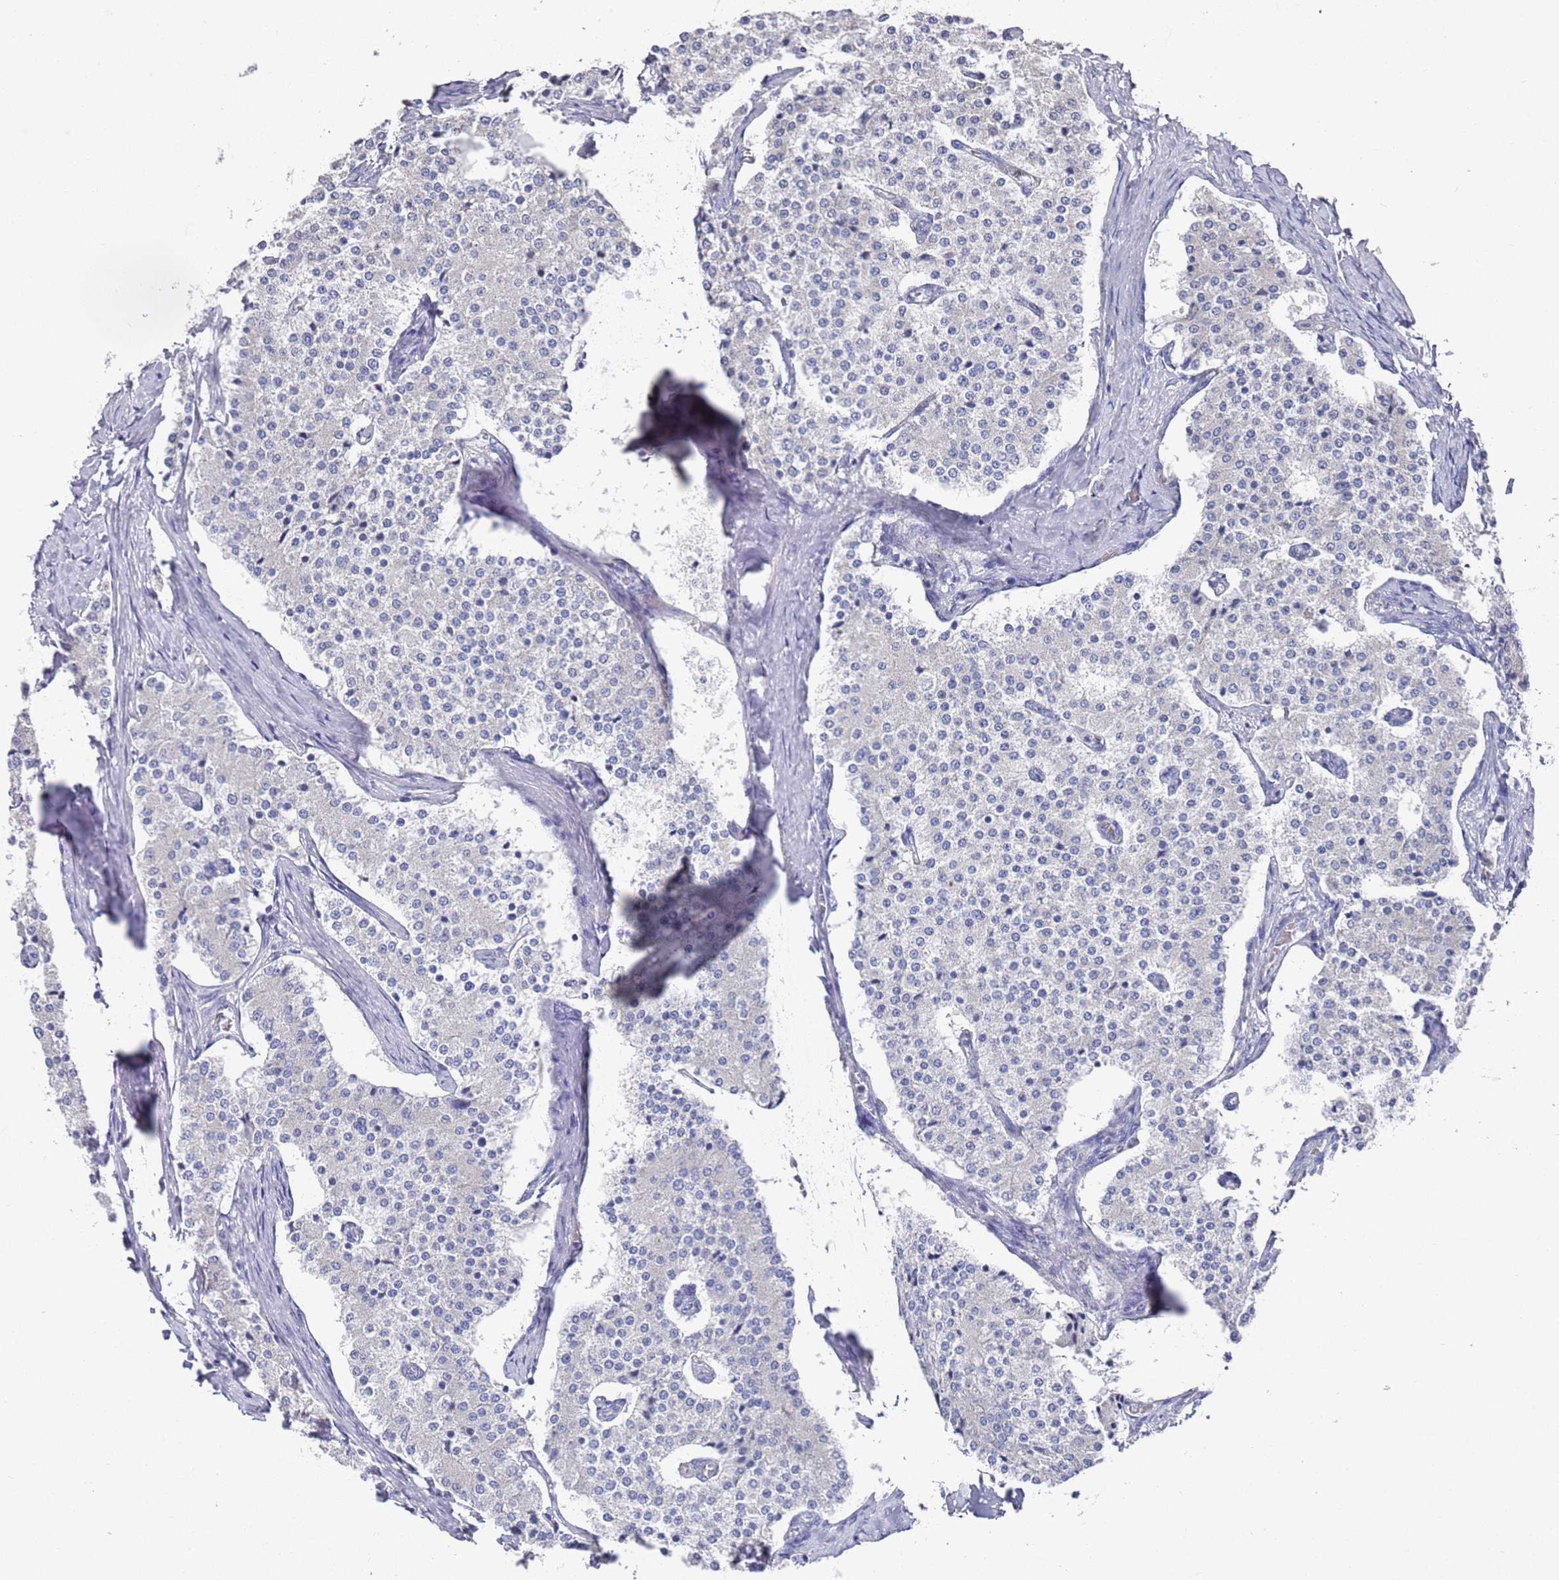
{"staining": {"intensity": "negative", "quantity": "none", "location": "none"}, "tissue": "carcinoid", "cell_type": "Tumor cells", "image_type": "cancer", "snomed": [{"axis": "morphology", "description": "Carcinoid, malignant, NOS"}, {"axis": "topography", "description": "Colon"}], "caption": "IHC photomicrograph of neoplastic tissue: carcinoid (malignant) stained with DAB reveals no significant protein staining in tumor cells. Nuclei are stained in blue.", "gene": "SCAPER", "patient": {"sex": "female", "age": 52}}